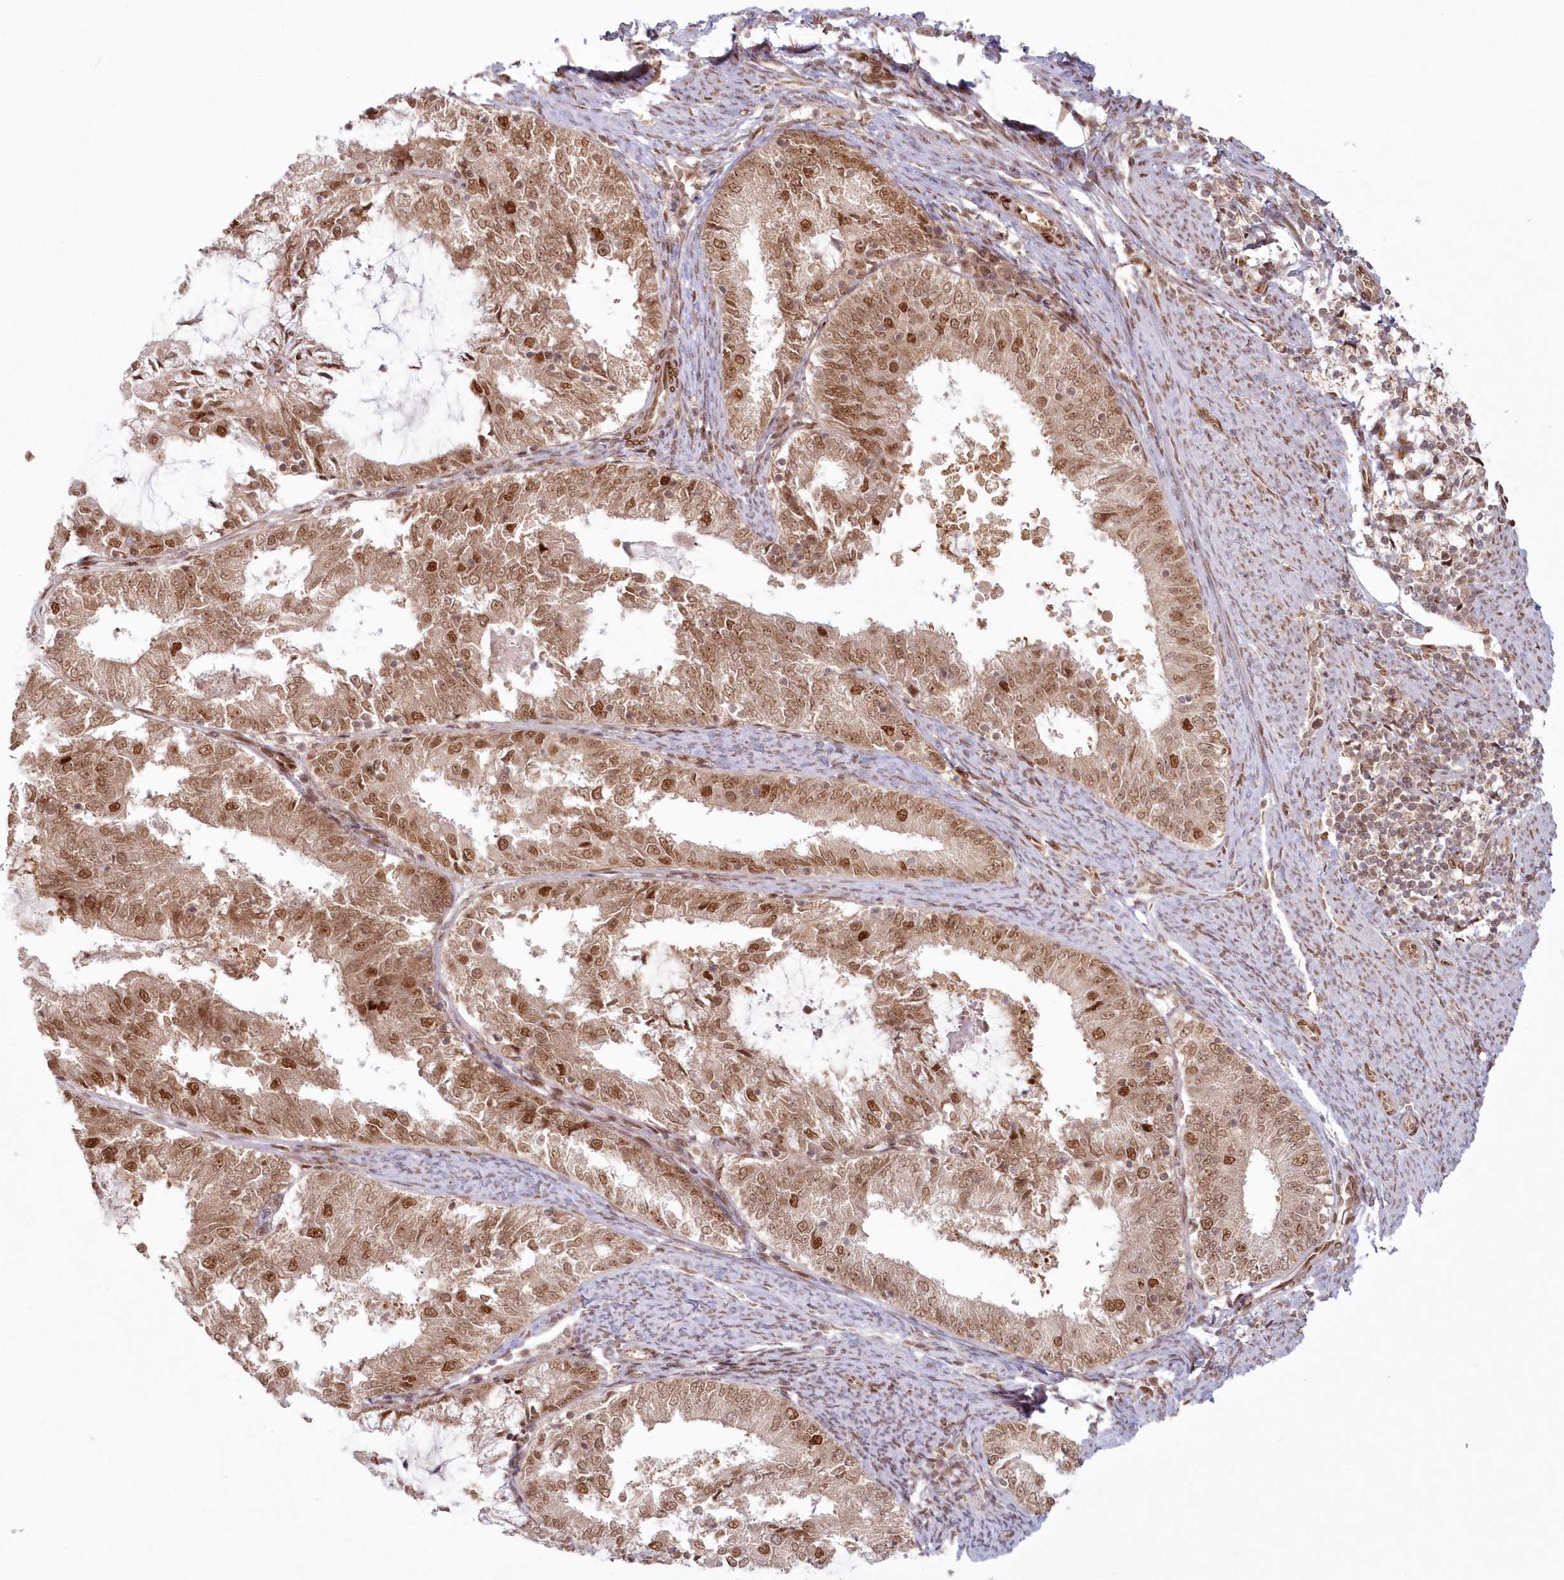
{"staining": {"intensity": "moderate", "quantity": ">75%", "location": "cytoplasmic/membranous,nuclear"}, "tissue": "endometrial cancer", "cell_type": "Tumor cells", "image_type": "cancer", "snomed": [{"axis": "morphology", "description": "Adenocarcinoma, NOS"}, {"axis": "topography", "description": "Endometrium"}], "caption": "The immunohistochemical stain shows moderate cytoplasmic/membranous and nuclear expression in tumor cells of endometrial cancer (adenocarcinoma) tissue.", "gene": "TOGARAM2", "patient": {"sex": "female", "age": 57}}